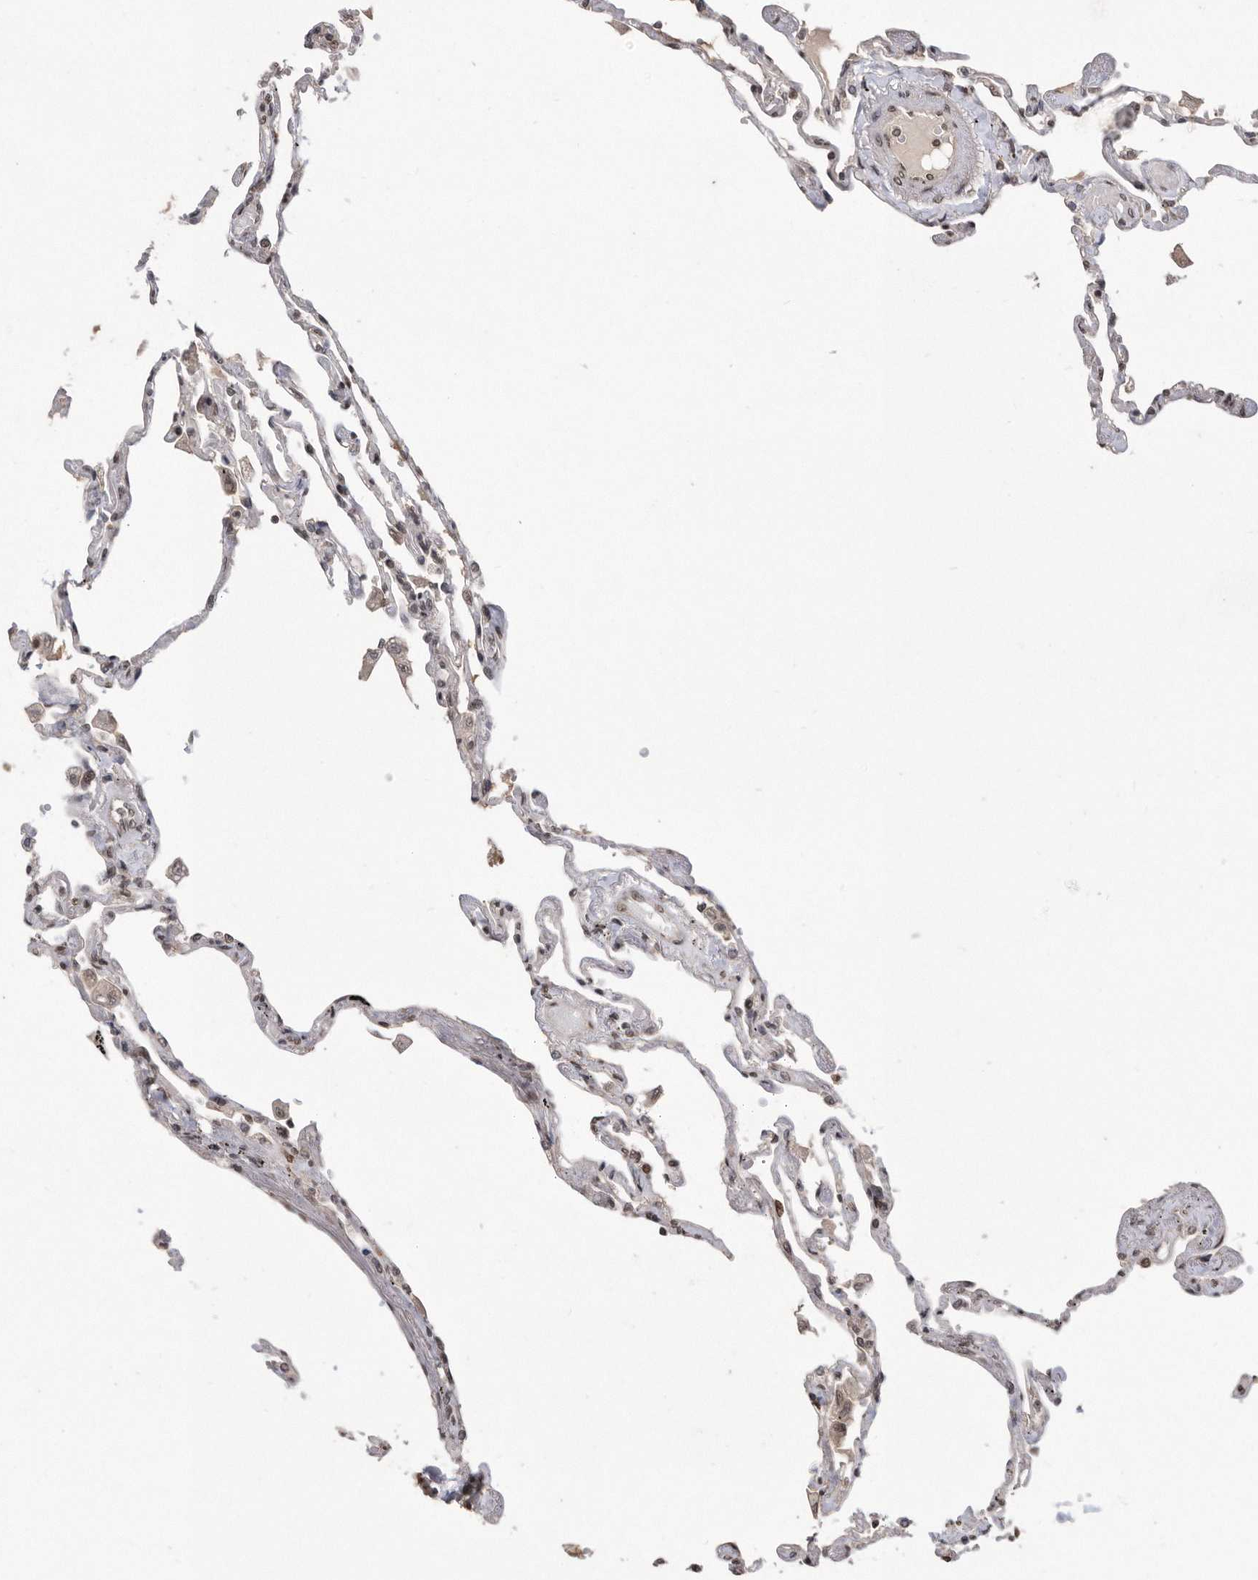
{"staining": {"intensity": "strong", "quantity": "25%-75%", "location": "nuclear"}, "tissue": "lung", "cell_type": "Alveolar cells", "image_type": "normal", "snomed": [{"axis": "morphology", "description": "Normal tissue, NOS"}, {"axis": "topography", "description": "Lung"}], "caption": "Immunohistochemistry (IHC) photomicrograph of normal lung: lung stained using immunohistochemistry (IHC) shows high levels of strong protein expression localized specifically in the nuclear of alveolar cells, appearing as a nuclear brown color.", "gene": "TDRD3", "patient": {"sex": "female", "age": 67}}